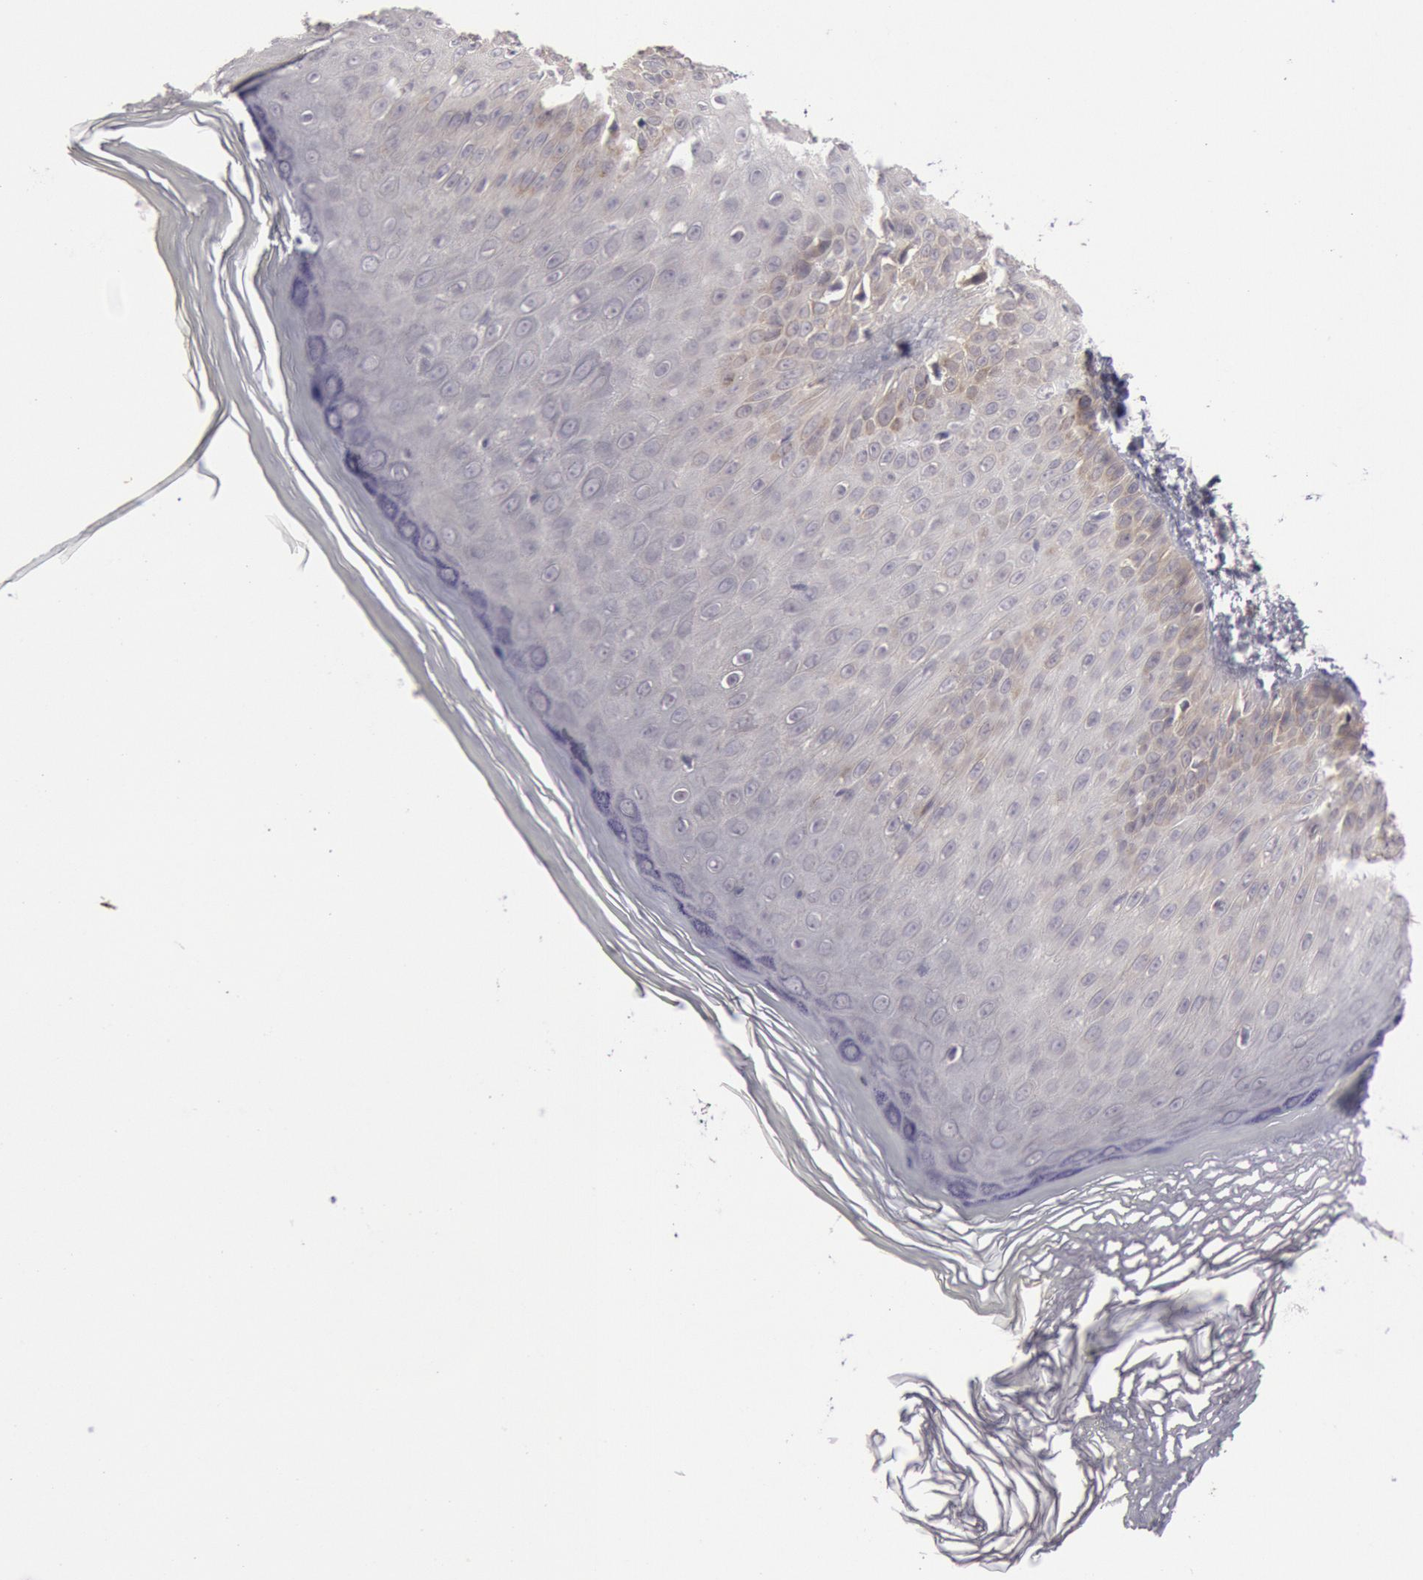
{"staining": {"intensity": "weak", "quantity": "<25%", "location": "cytoplasmic/membranous"}, "tissue": "skin", "cell_type": "Epidermal cells", "image_type": "normal", "snomed": [{"axis": "morphology", "description": "Normal tissue, NOS"}, {"axis": "morphology", "description": "Inflammation, NOS"}, {"axis": "topography", "description": "Soft tissue"}, {"axis": "topography", "description": "Anal"}], "caption": "This is an IHC micrograph of unremarkable skin. There is no positivity in epidermal cells.", "gene": "JOSD1", "patient": {"sex": "female", "age": 15}}